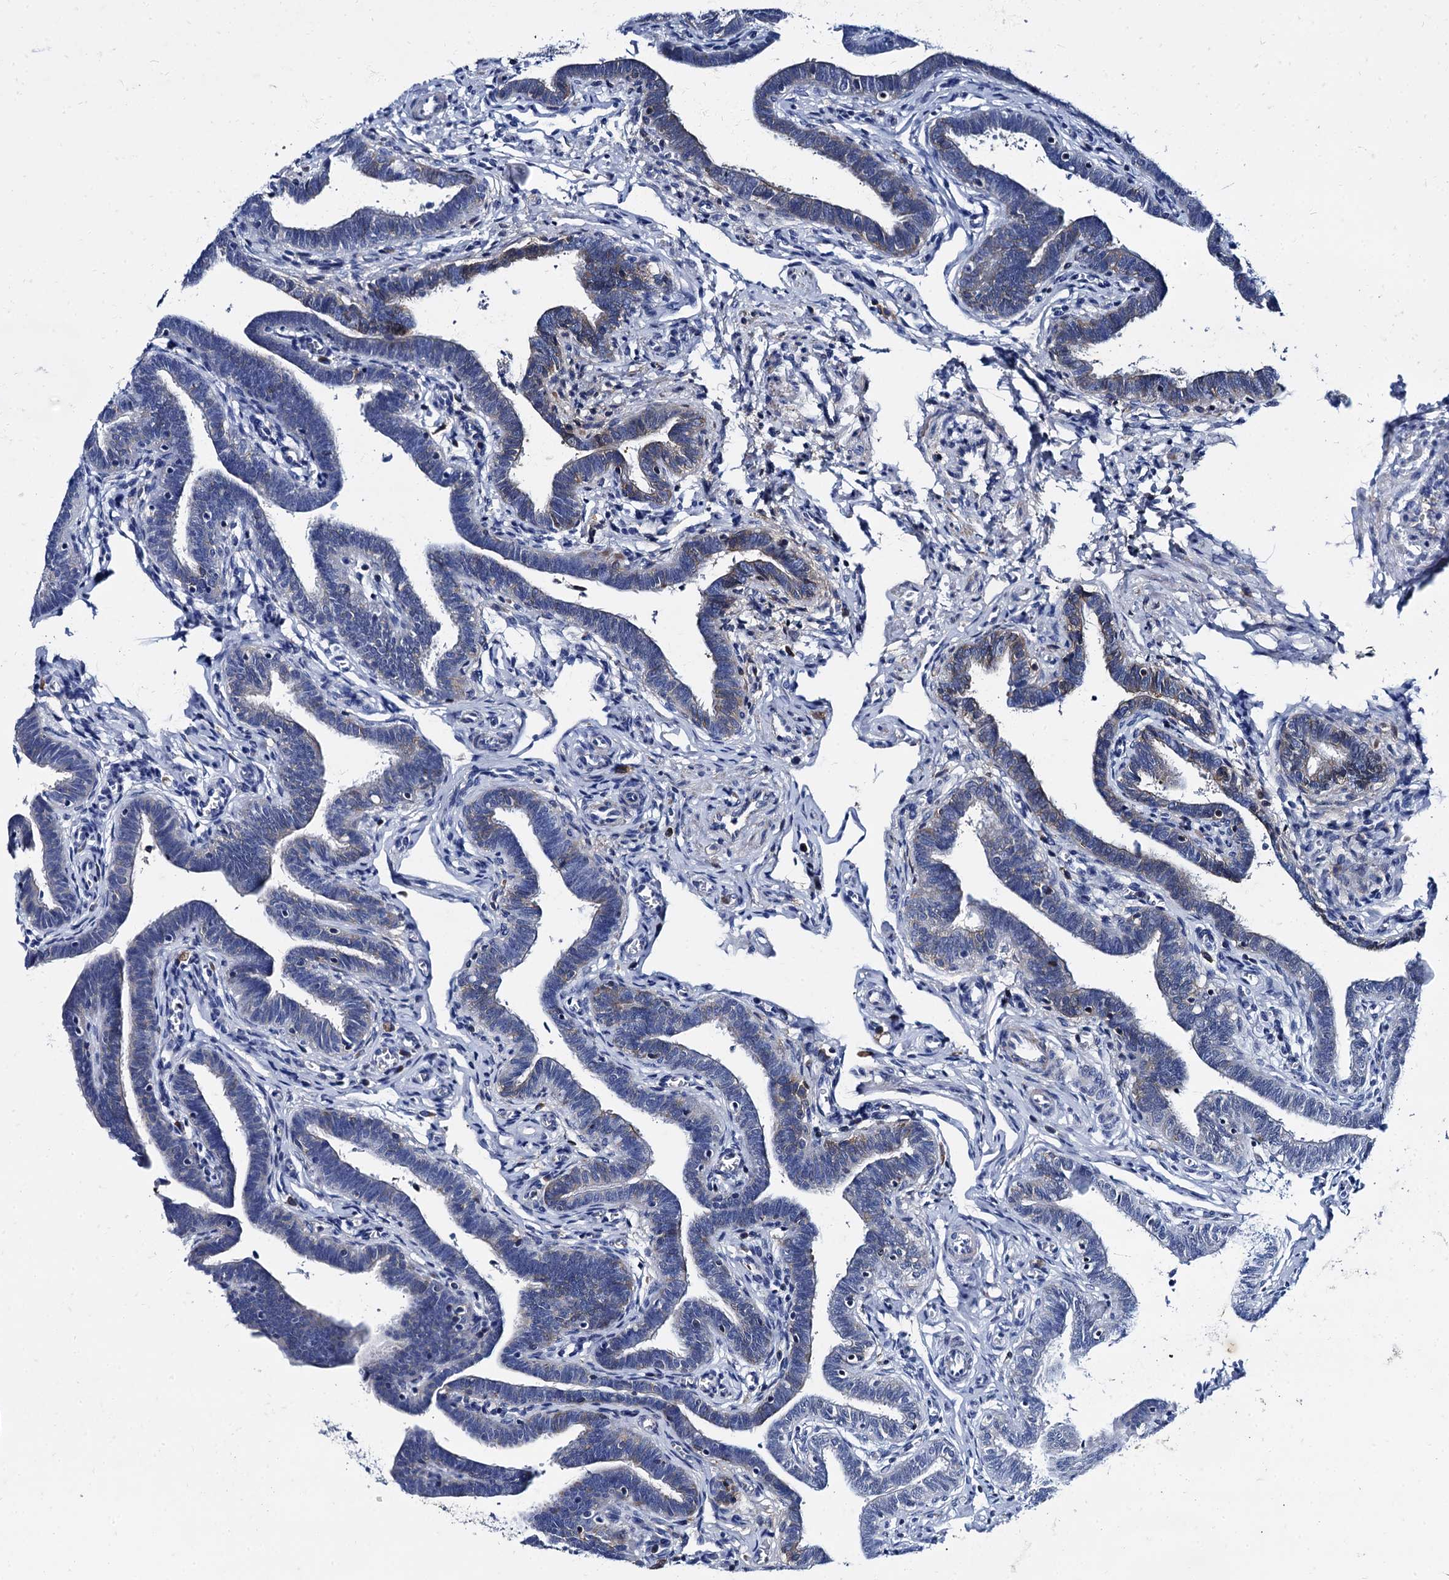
{"staining": {"intensity": "weak", "quantity": "<25%", "location": "cytoplasmic/membranous"}, "tissue": "fallopian tube", "cell_type": "Glandular cells", "image_type": "normal", "snomed": [{"axis": "morphology", "description": "Normal tissue, NOS"}, {"axis": "topography", "description": "Fallopian tube"}], "caption": "DAB (3,3'-diaminobenzidine) immunohistochemical staining of unremarkable human fallopian tube exhibits no significant staining in glandular cells.", "gene": "TMEM72", "patient": {"sex": "female", "age": 36}}